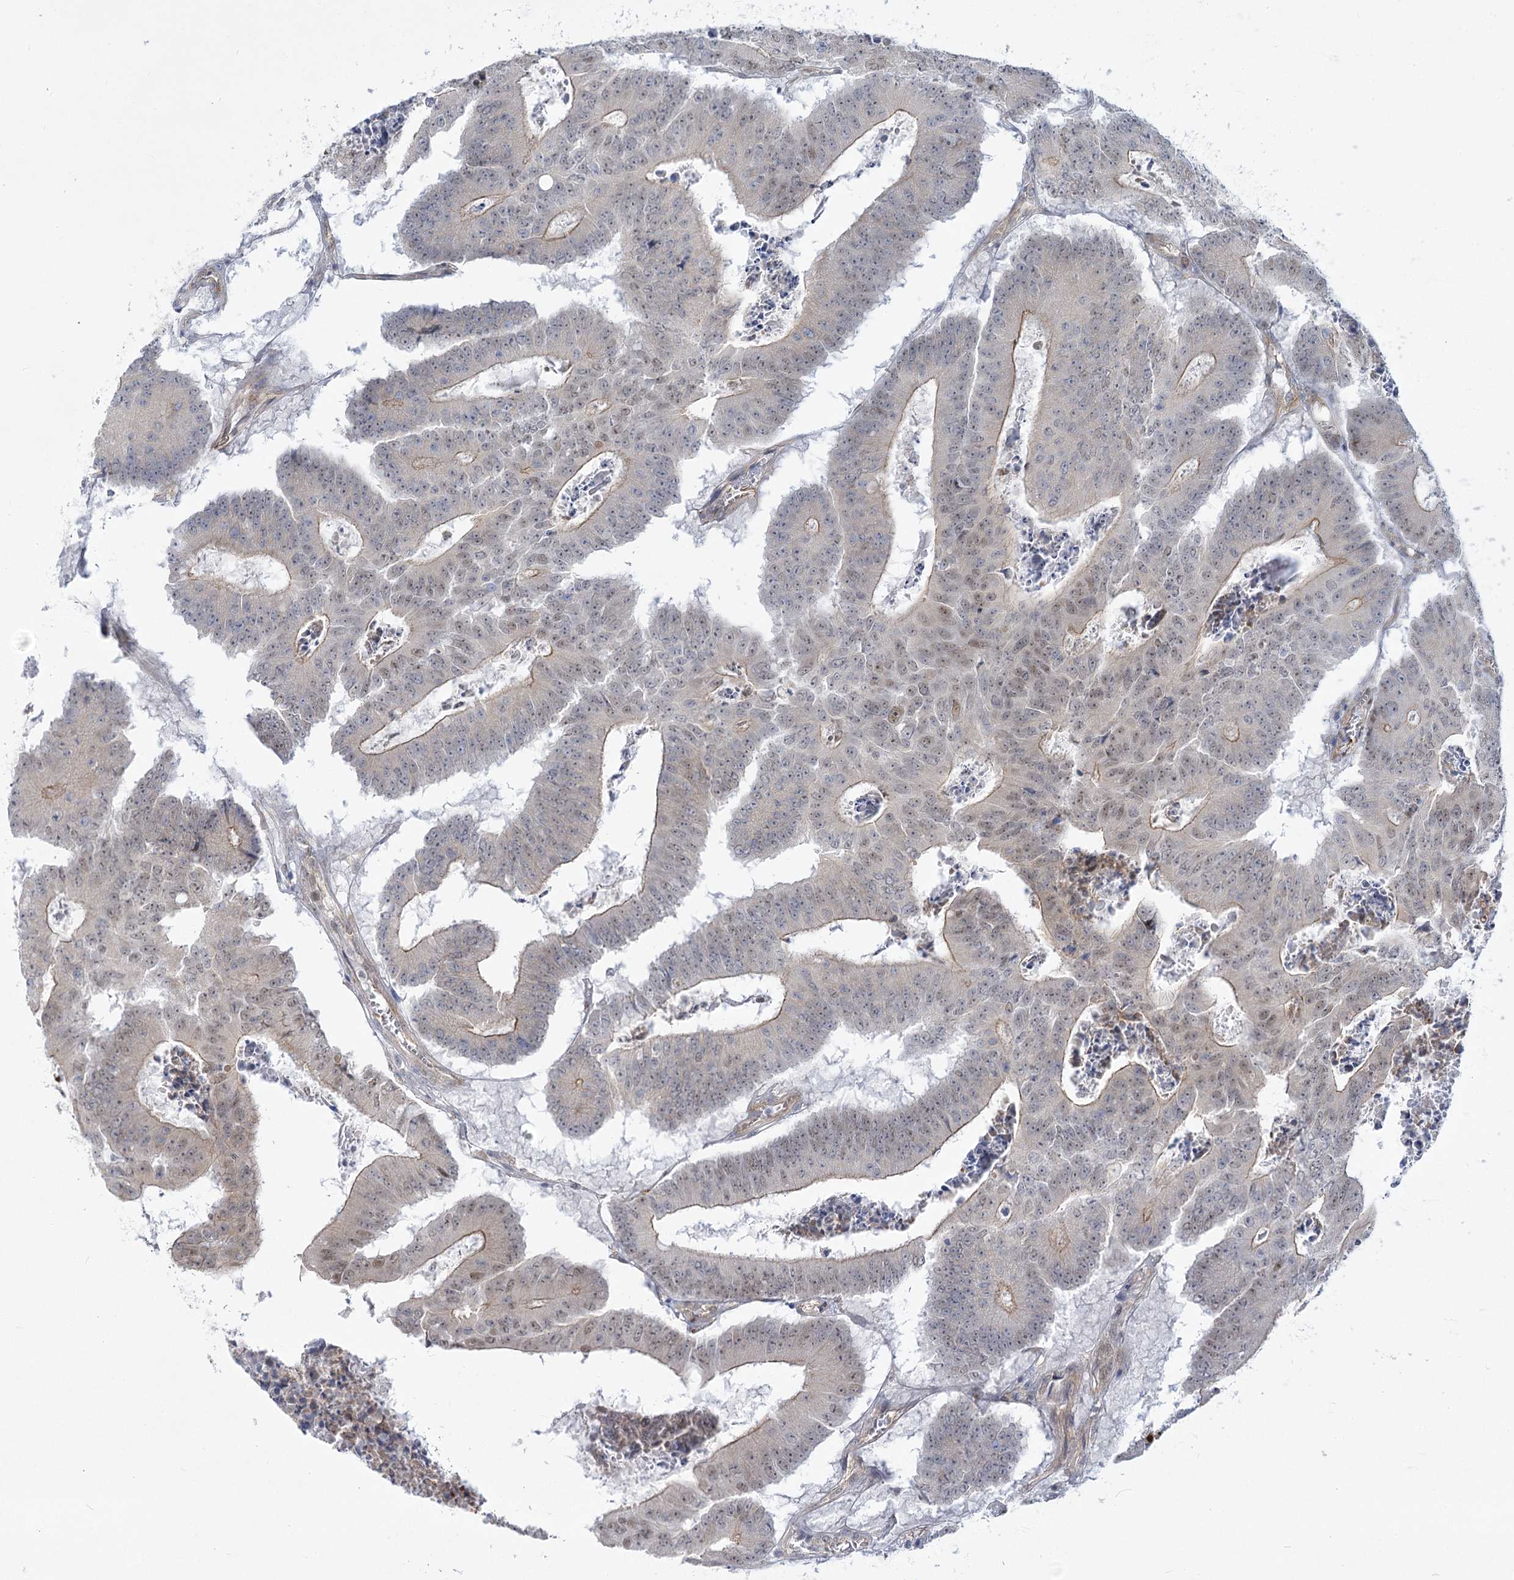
{"staining": {"intensity": "weak", "quantity": ">75%", "location": "nuclear"}, "tissue": "colorectal cancer", "cell_type": "Tumor cells", "image_type": "cancer", "snomed": [{"axis": "morphology", "description": "Adenocarcinoma, NOS"}, {"axis": "topography", "description": "Colon"}], "caption": "Protein analysis of colorectal cancer (adenocarcinoma) tissue displays weak nuclear positivity in approximately >75% of tumor cells. (IHC, brightfield microscopy, high magnification).", "gene": "ARSI", "patient": {"sex": "male", "age": 87}}